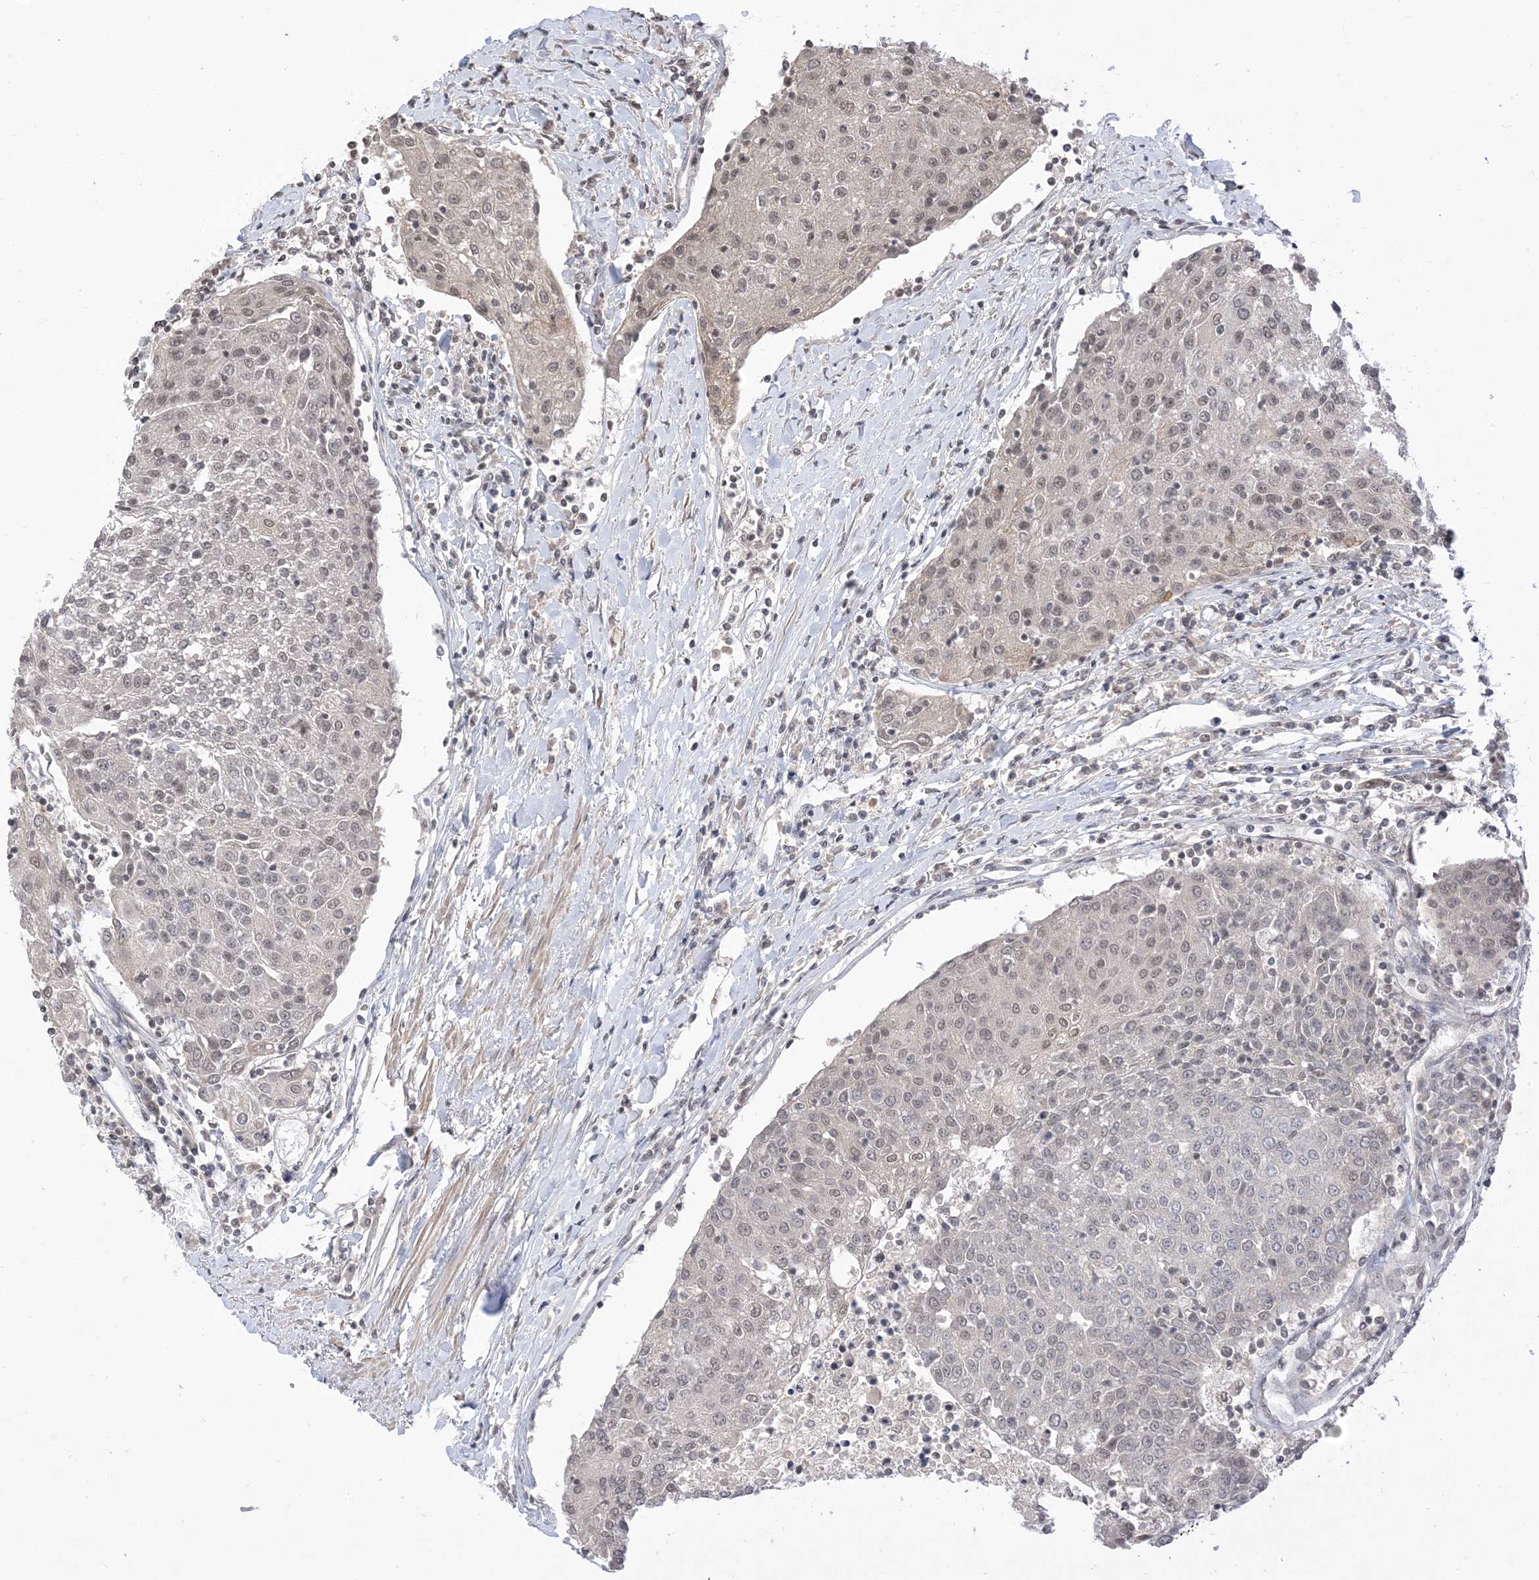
{"staining": {"intensity": "weak", "quantity": "<25%", "location": "nuclear"}, "tissue": "urothelial cancer", "cell_type": "Tumor cells", "image_type": "cancer", "snomed": [{"axis": "morphology", "description": "Urothelial carcinoma, High grade"}, {"axis": "topography", "description": "Urinary bladder"}], "caption": "DAB immunohistochemical staining of urothelial cancer displays no significant staining in tumor cells.", "gene": "RANBP9", "patient": {"sex": "female", "age": 85}}